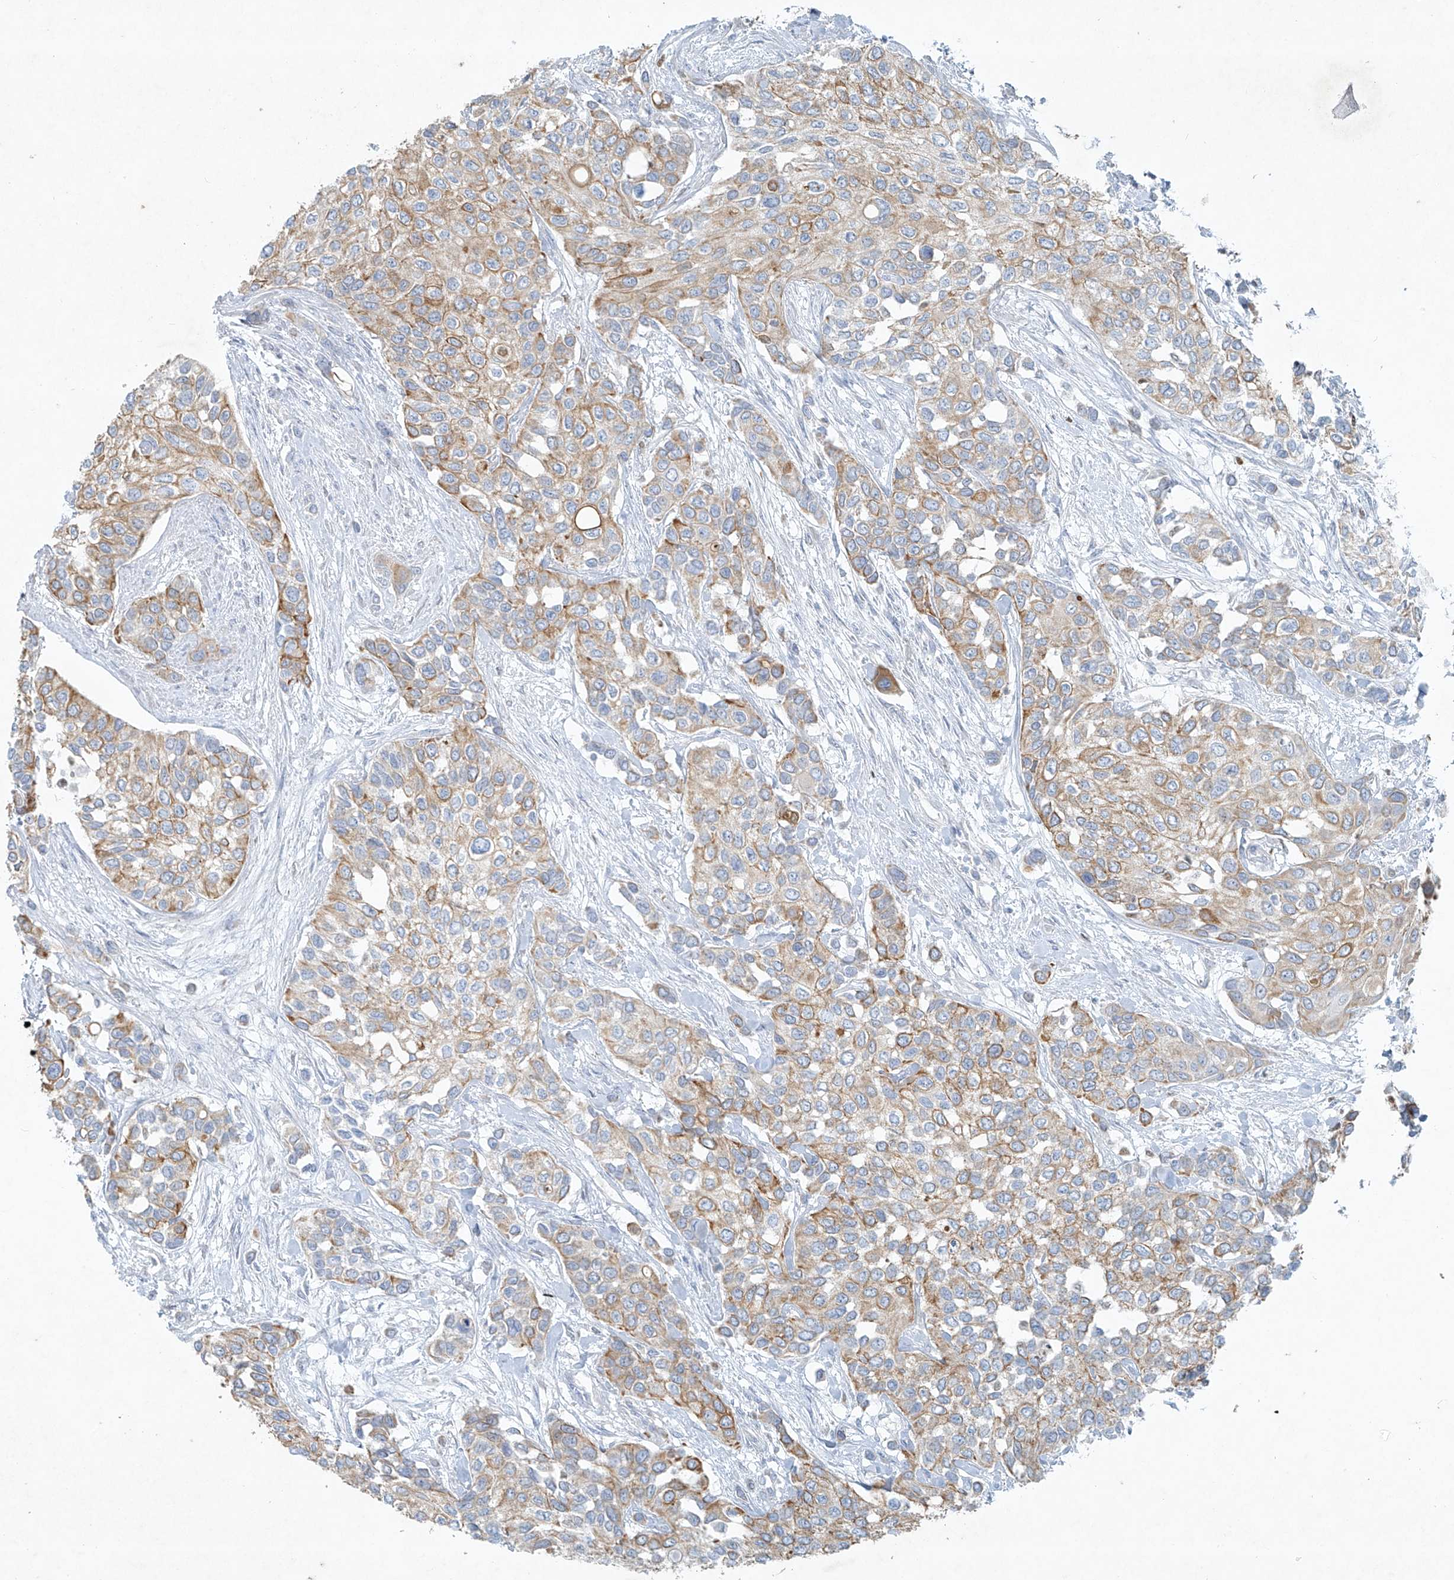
{"staining": {"intensity": "moderate", "quantity": "25%-75%", "location": "cytoplasmic/membranous"}, "tissue": "urothelial cancer", "cell_type": "Tumor cells", "image_type": "cancer", "snomed": [{"axis": "morphology", "description": "Normal tissue, NOS"}, {"axis": "morphology", "description": "Urothelial carcinoma, High grade"}, {"axis": "topography", "description": "Vascular tissue"}, {"axis": "topography", "description": "Urinary bladder"}], "caption": "Urothelial carcinoma (high-grade) was stained to show a protein in brown. There is medium levels of moderate cytoplasmic/membranous expression in about 25%-75% of tumor cells. (DAB = brown stain, brightfield microscopy at high magnification).", "gene": "TUBE1", "patient": {"sex": "female", "age": 56}}